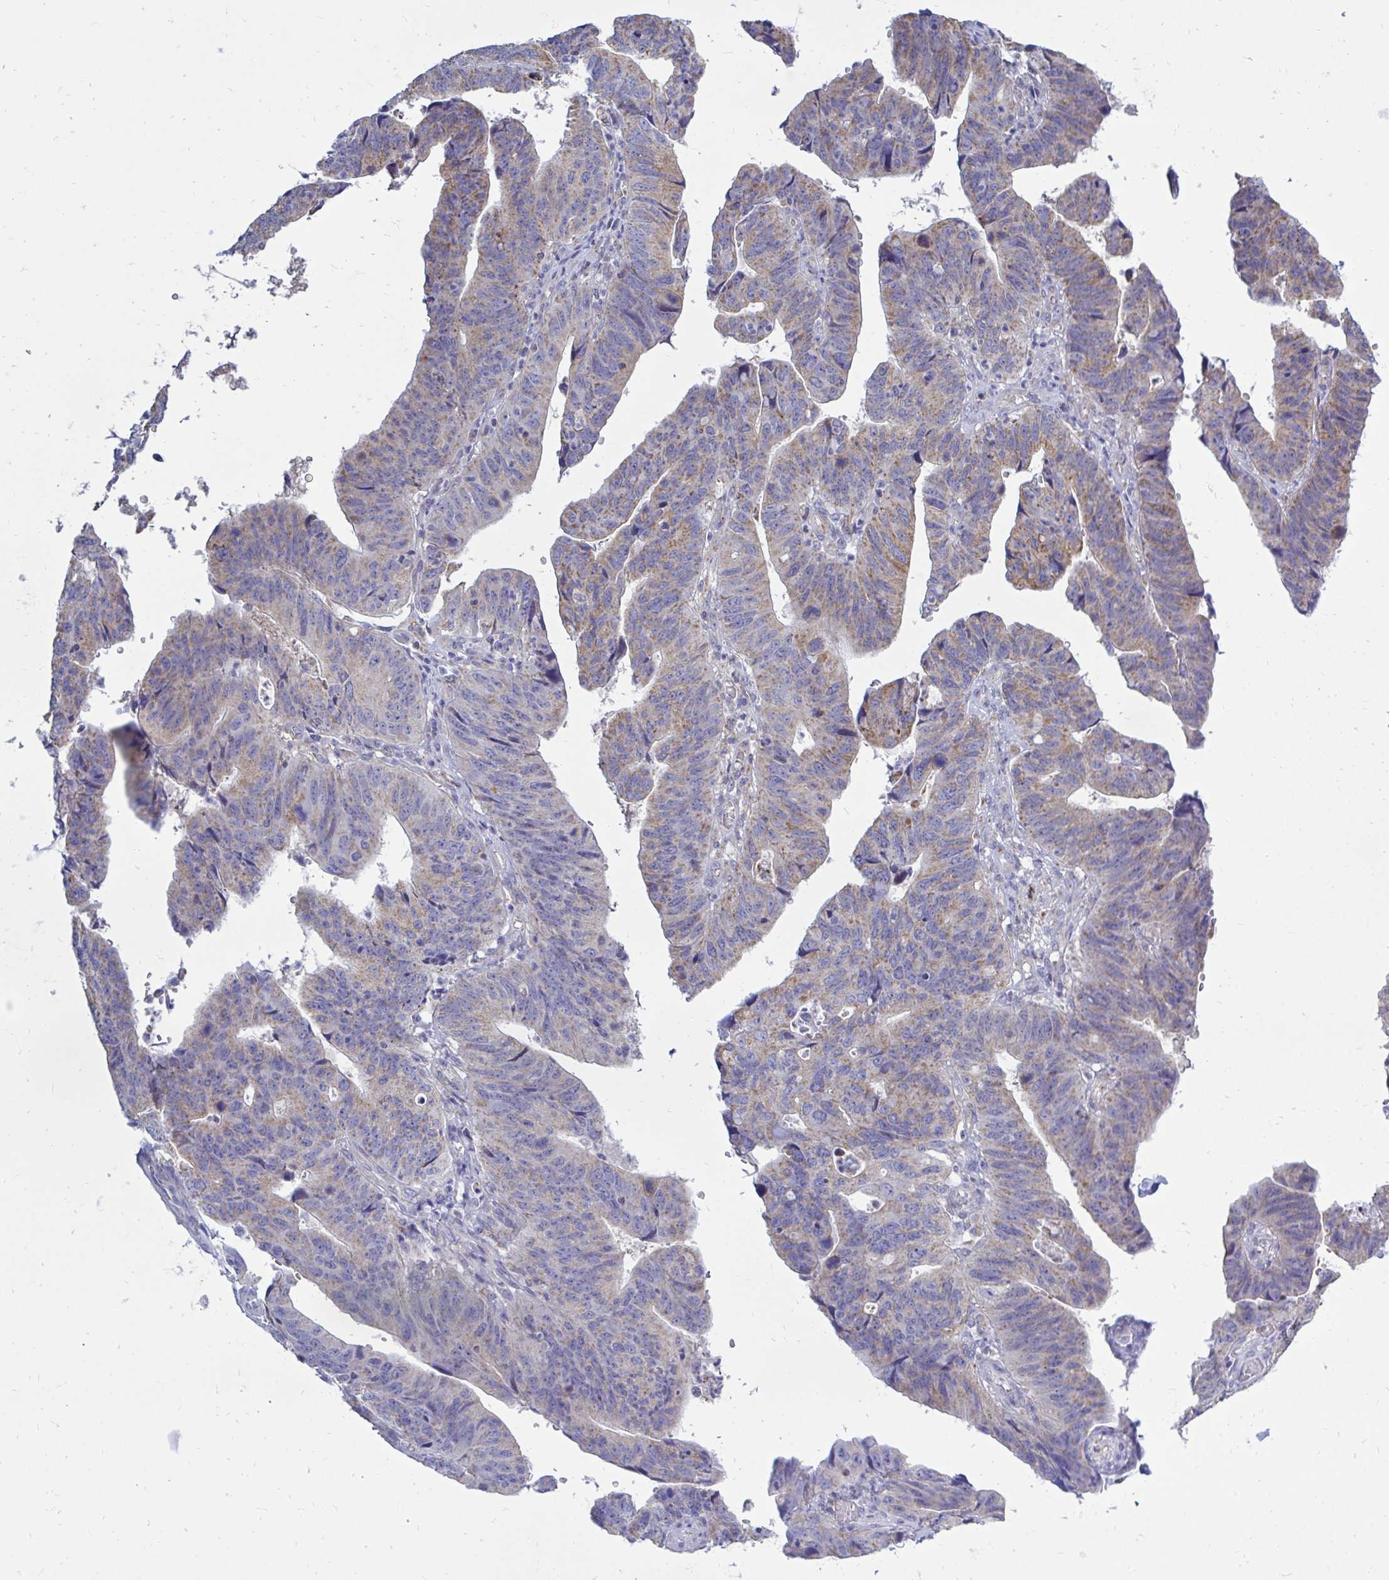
{"staining": {"intensity": "weak", "quantity": ">75%", "location": "cytoplasmic/membranous"}, "tissue": "stomach cancer", "cell_type": "Tumor cells", "image_type": "cancer", "snomed": [{"axis": "morphology", "description": "Adenocarcinoma, NOS"}, {"axis": "topography", "description": "Stomach"}], "caption": "Weak cytoplasmic/membranous protein positivity is seen in approximately >75% of tumor cells in stomach adenocarcinoma.", "gene": "OR10R2", "patient": {"sex": "male", "age": 59}}